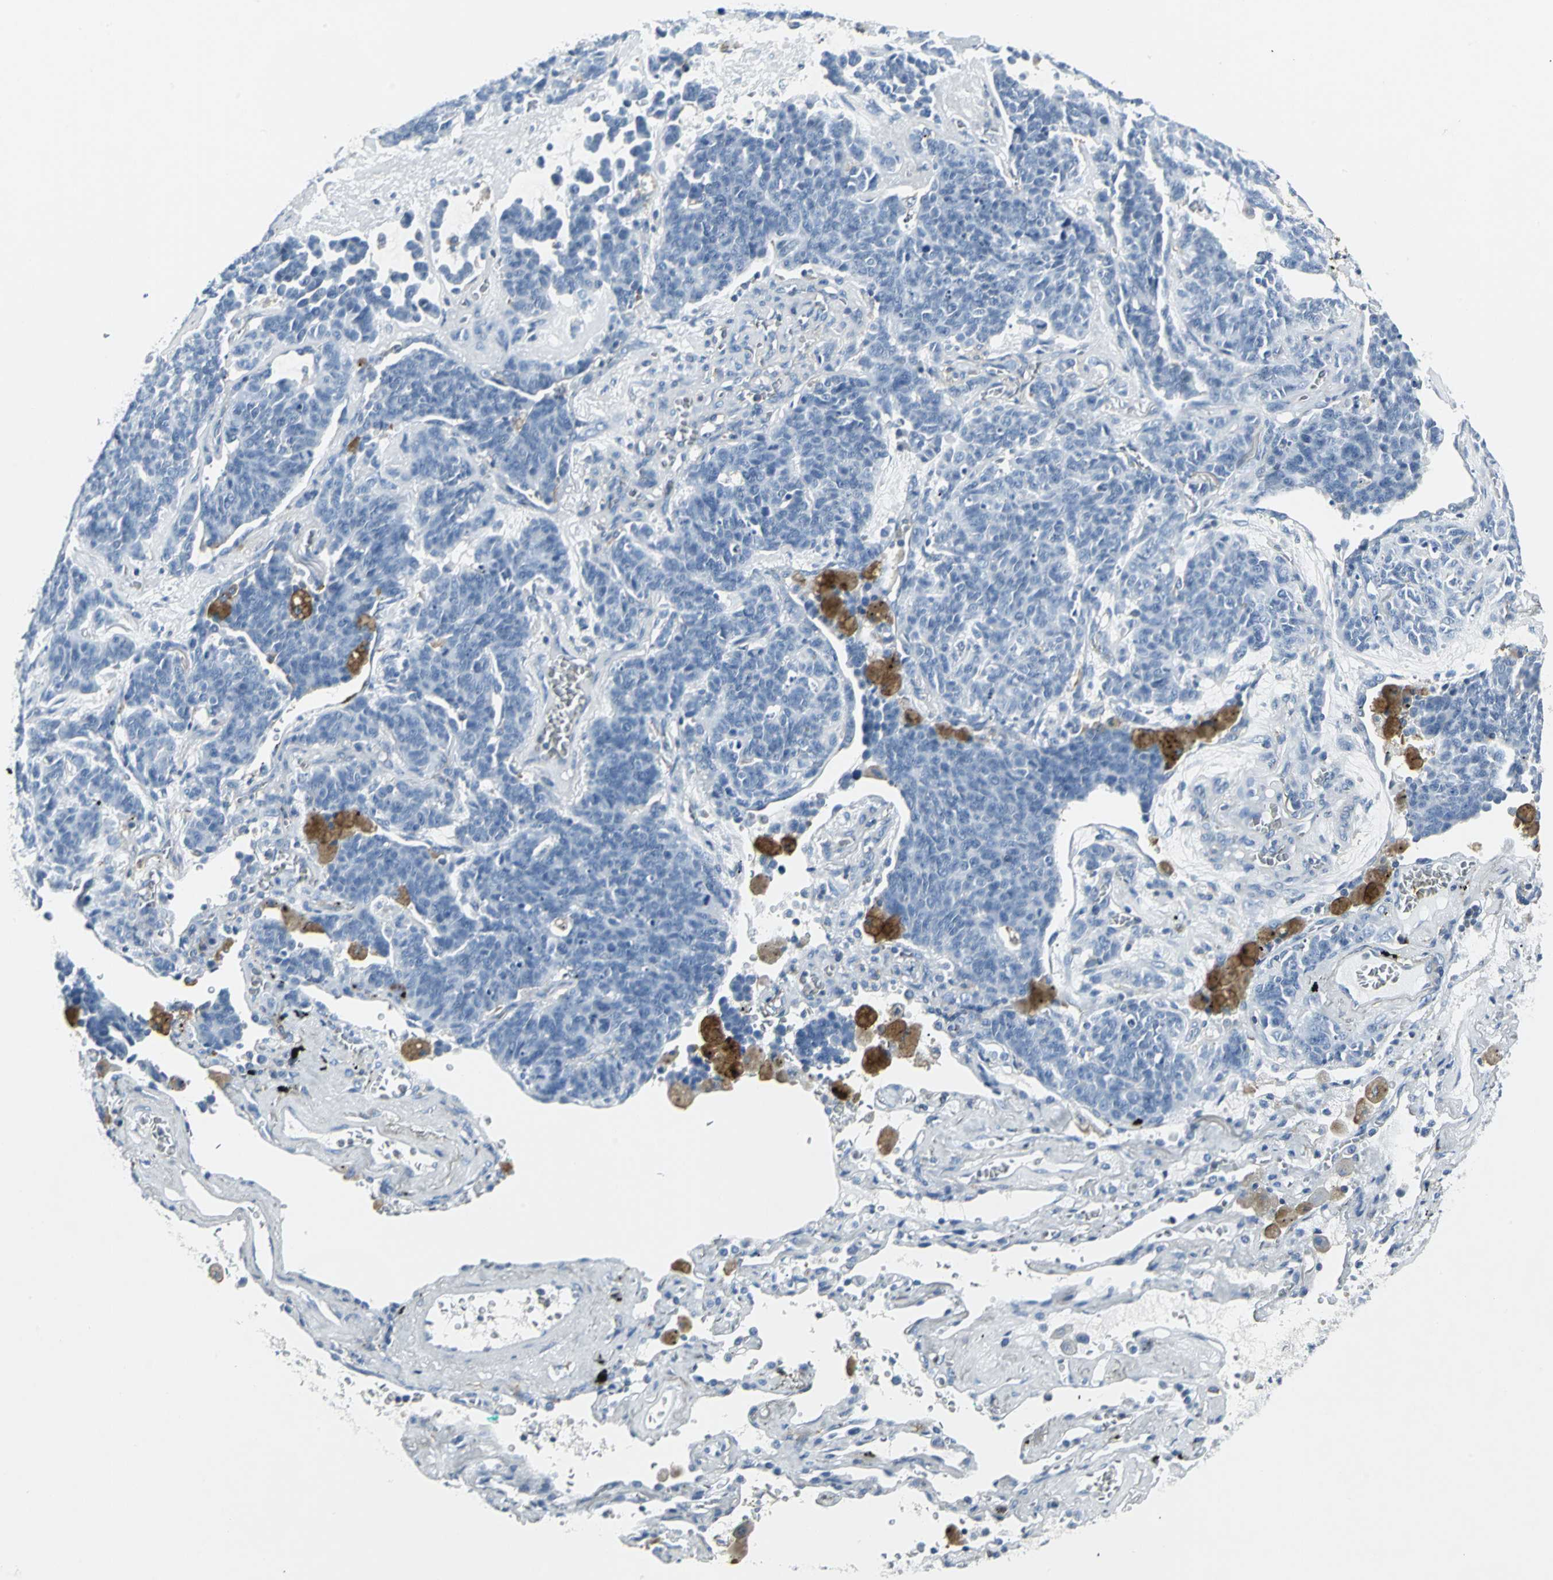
{"staining": {"intensity": "negative", "quantity": "none", "location": "none"}, "tissue": "lung cancer", "cell_type": "Tumor cells", "image_type": "cancer", "snomed": [{"axis": "morphology", "description": "Neoplasm, malignant, NOS"}, {"axis": "topography", "description": "Lung"}], "caption": "Immunohistochemical staining of malignant neoplasm (lung) exhibits no significant staining in tumor cells. Nuclei are stained in blue.", "gene": "IQGAP2", "patient": {"sex": "female", "age": 58}}